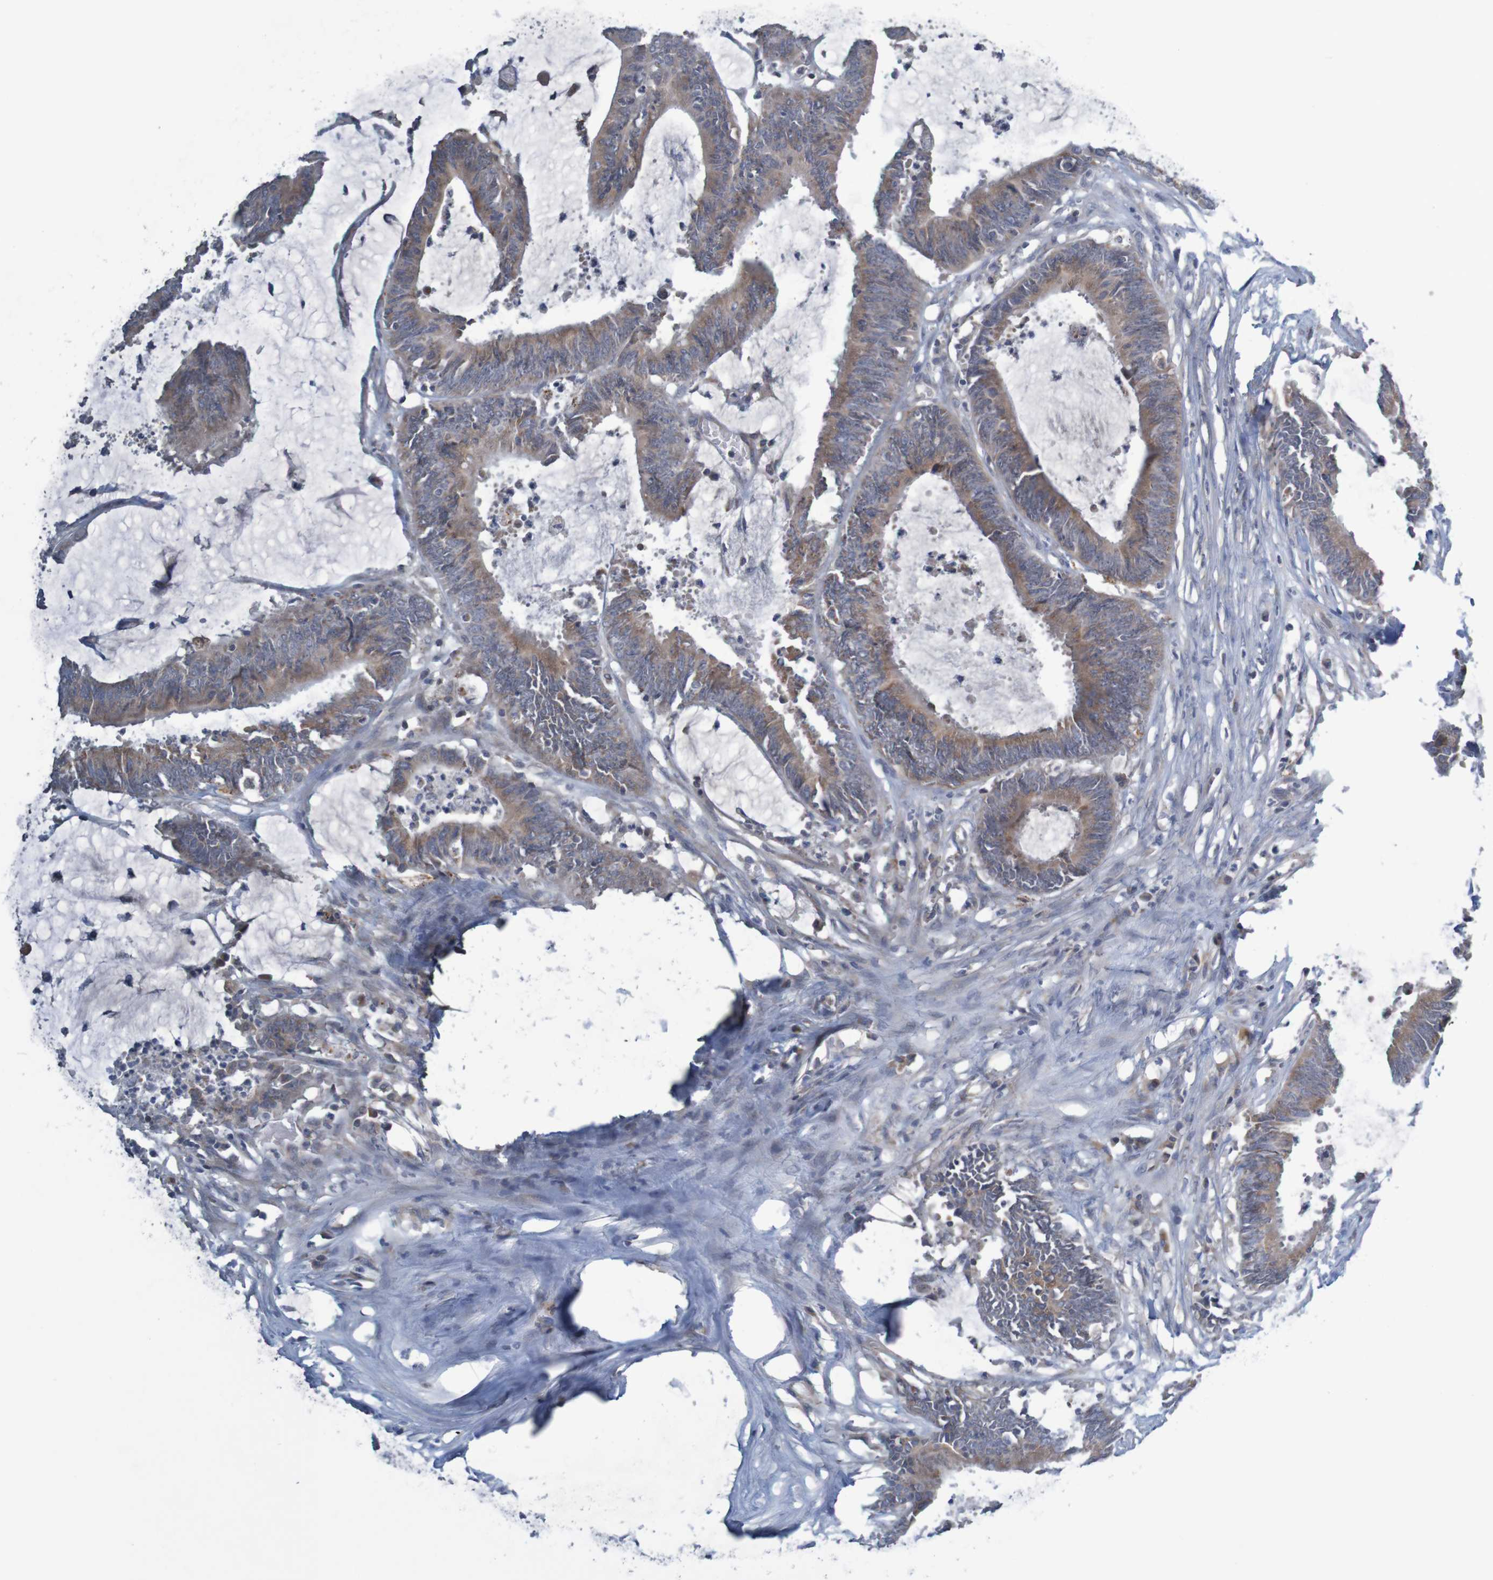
{"staining": {"intensity": "weak", "quantity": ">75%", "location": "cytoplasmic/membranous"}, "tissue": "colorectal cancer", "cell_type": "Tumor cells", "image_type": "cancer", "snomed": [{"axis": "morphology", "description": "Adenocarcinoma, NOS"}, {"axis": "topography", "description": "Rectum"}], "caption": "Immunohistochemistry (IHC) histopathology image of human adenocarcinoma (colorectal) stained for a protein (brown), which demonstrates low levels of weak cytoplasmic/membranous staining in about >75% of tumor cells.", "gene": "ANKK1", "patient": {"sex": "female", "age": 66}}